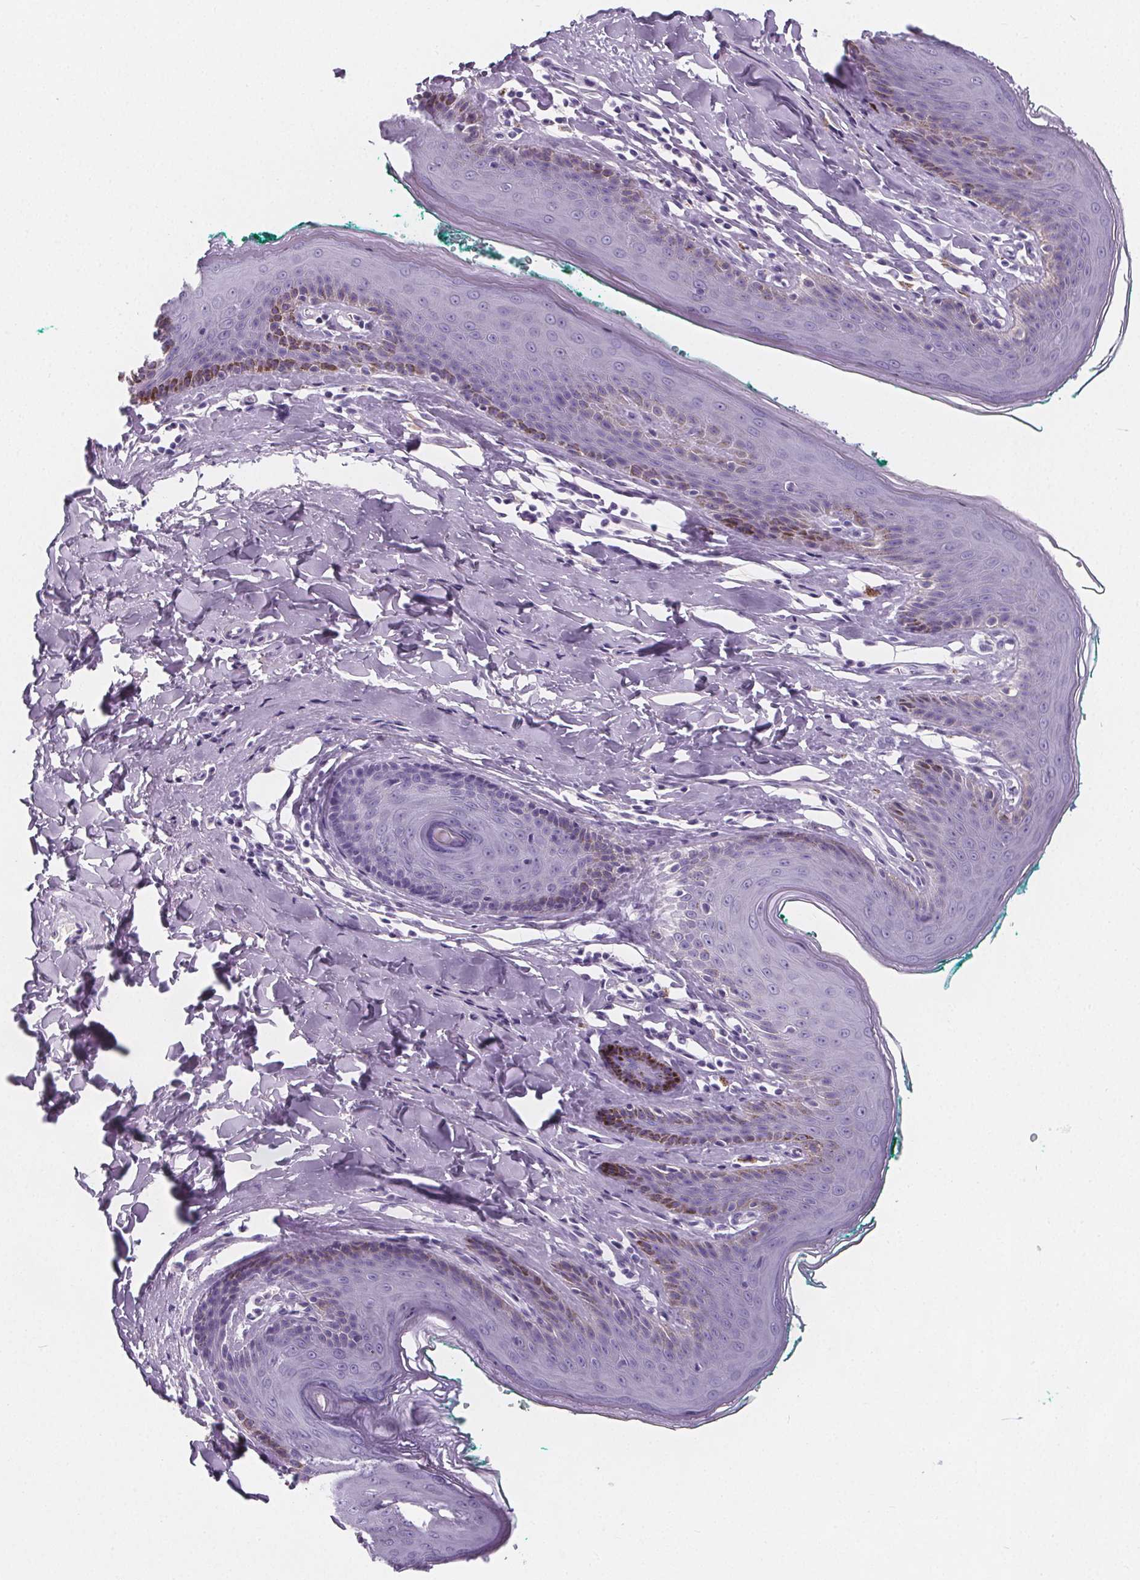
{"staining": {"intensity": "moderate", "quantity": "<25%", "location": "cytoplasmic/membranous"}, "tissue": "skin", "cell_type": "Epidermal cells", "image_type": "normal", "snomed": [{"axis": "morphology", "description": "Normal tissue, NOS"}, {"axis": "topography", "description": "Vulva"}, {"axis": "topography", "description": "Peripheral nerve tissue"}], "caption": "Brown immunohistochemical staining in unremarkable skin shows moderate cytoplasmic/membranous positivity in approximately <25% of epidermal cells.", "gene": "ADRB1", "patient": {"sex": "female", "age": 66}}